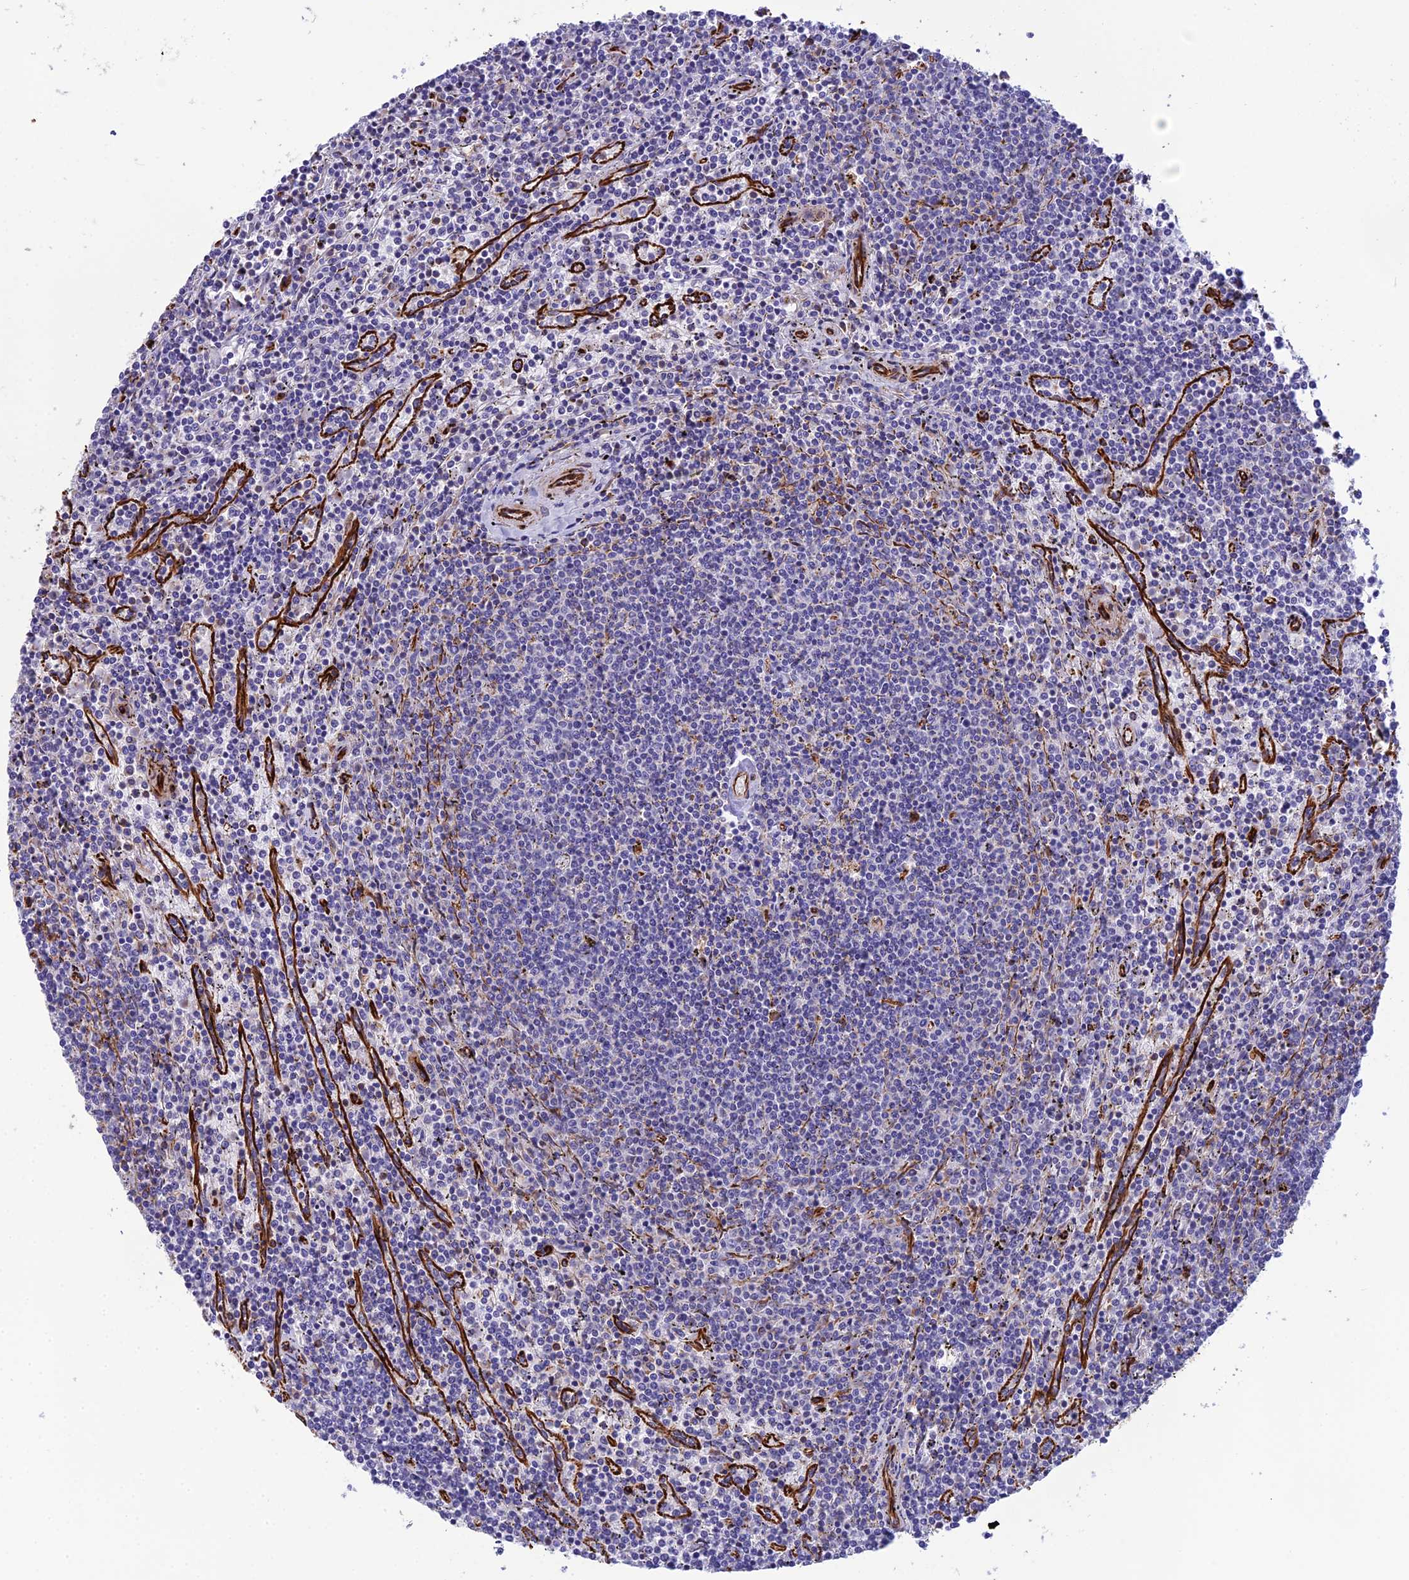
{"staining": {"intensity": "negative", "quantity": "none", "location": "none"}, "tissue": "lymphoma", "cell_type": "Tumor cells", "image_type": "cancer", "snomed": [{"axis": "morphology", "description": "Malignant lymphoma, non-Hodgkin's type, Low grade"}, {"axis": "topography", "description": "Spleen"}], "caption": "A photomicrograph of human low-grade malignant lymphoma, non-Hodgkin's type is negative for staining in tumor cells.", "gene": "FBXL20", "patient": {"sex": "female", "age": 50}}